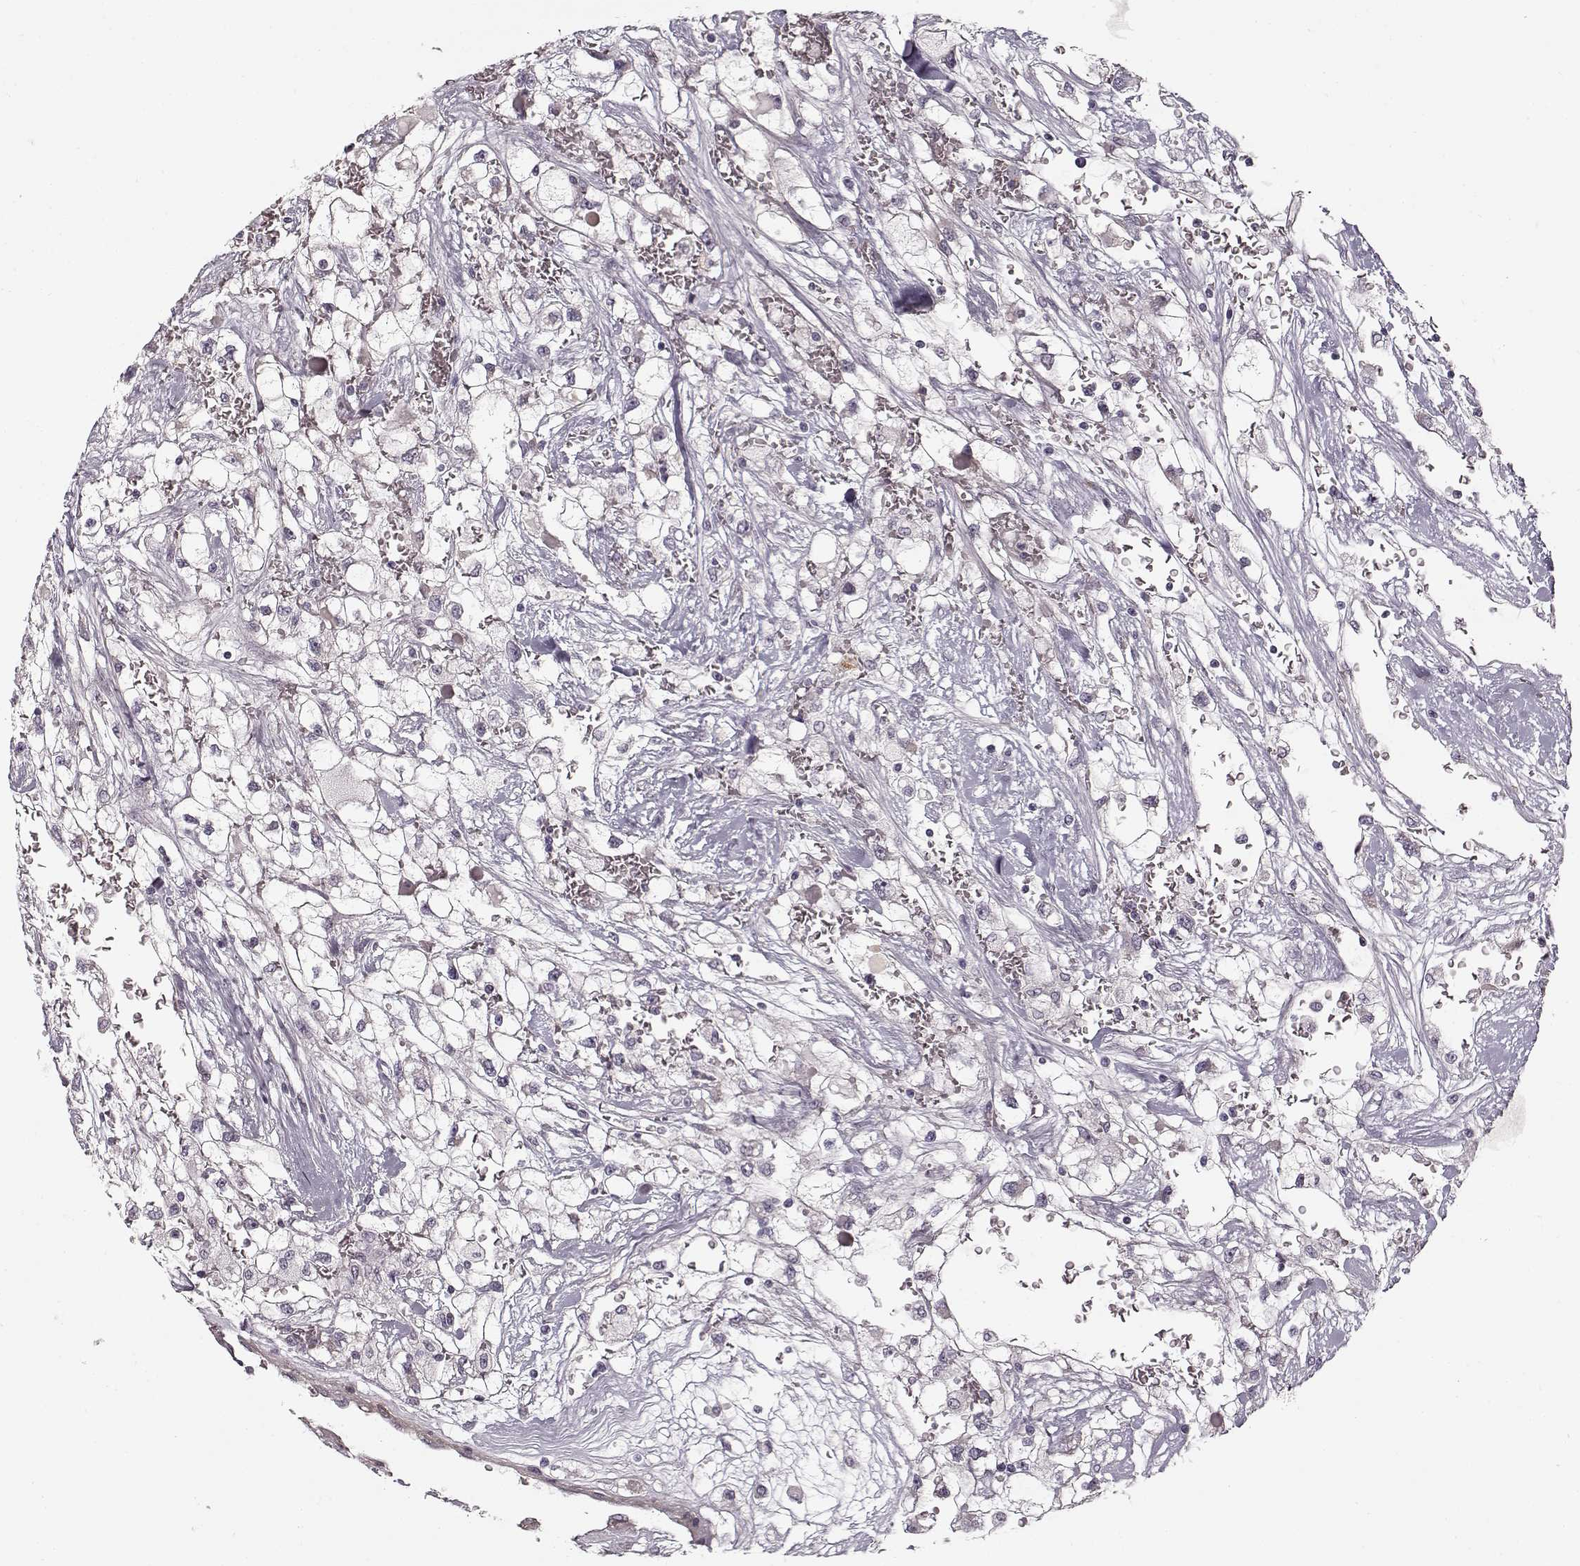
{"staining": {"intensity": "negative", "quantity": "none", "location": "none"}, "tissue": "renal cancer", "cell_type": "Tumor cells", "image_type": "cancer", "snomed": [{"axis": "morphology", "description": "Adenocarcinoma, NOS"}, {"axis": "topography", "description": "Kidney"}], "caption": "Tumor cells are negative for brown protein staining in renal adenocarcinoma.", "gene": "LAMB2", "patient": {"sex": "male", "age": 59}}